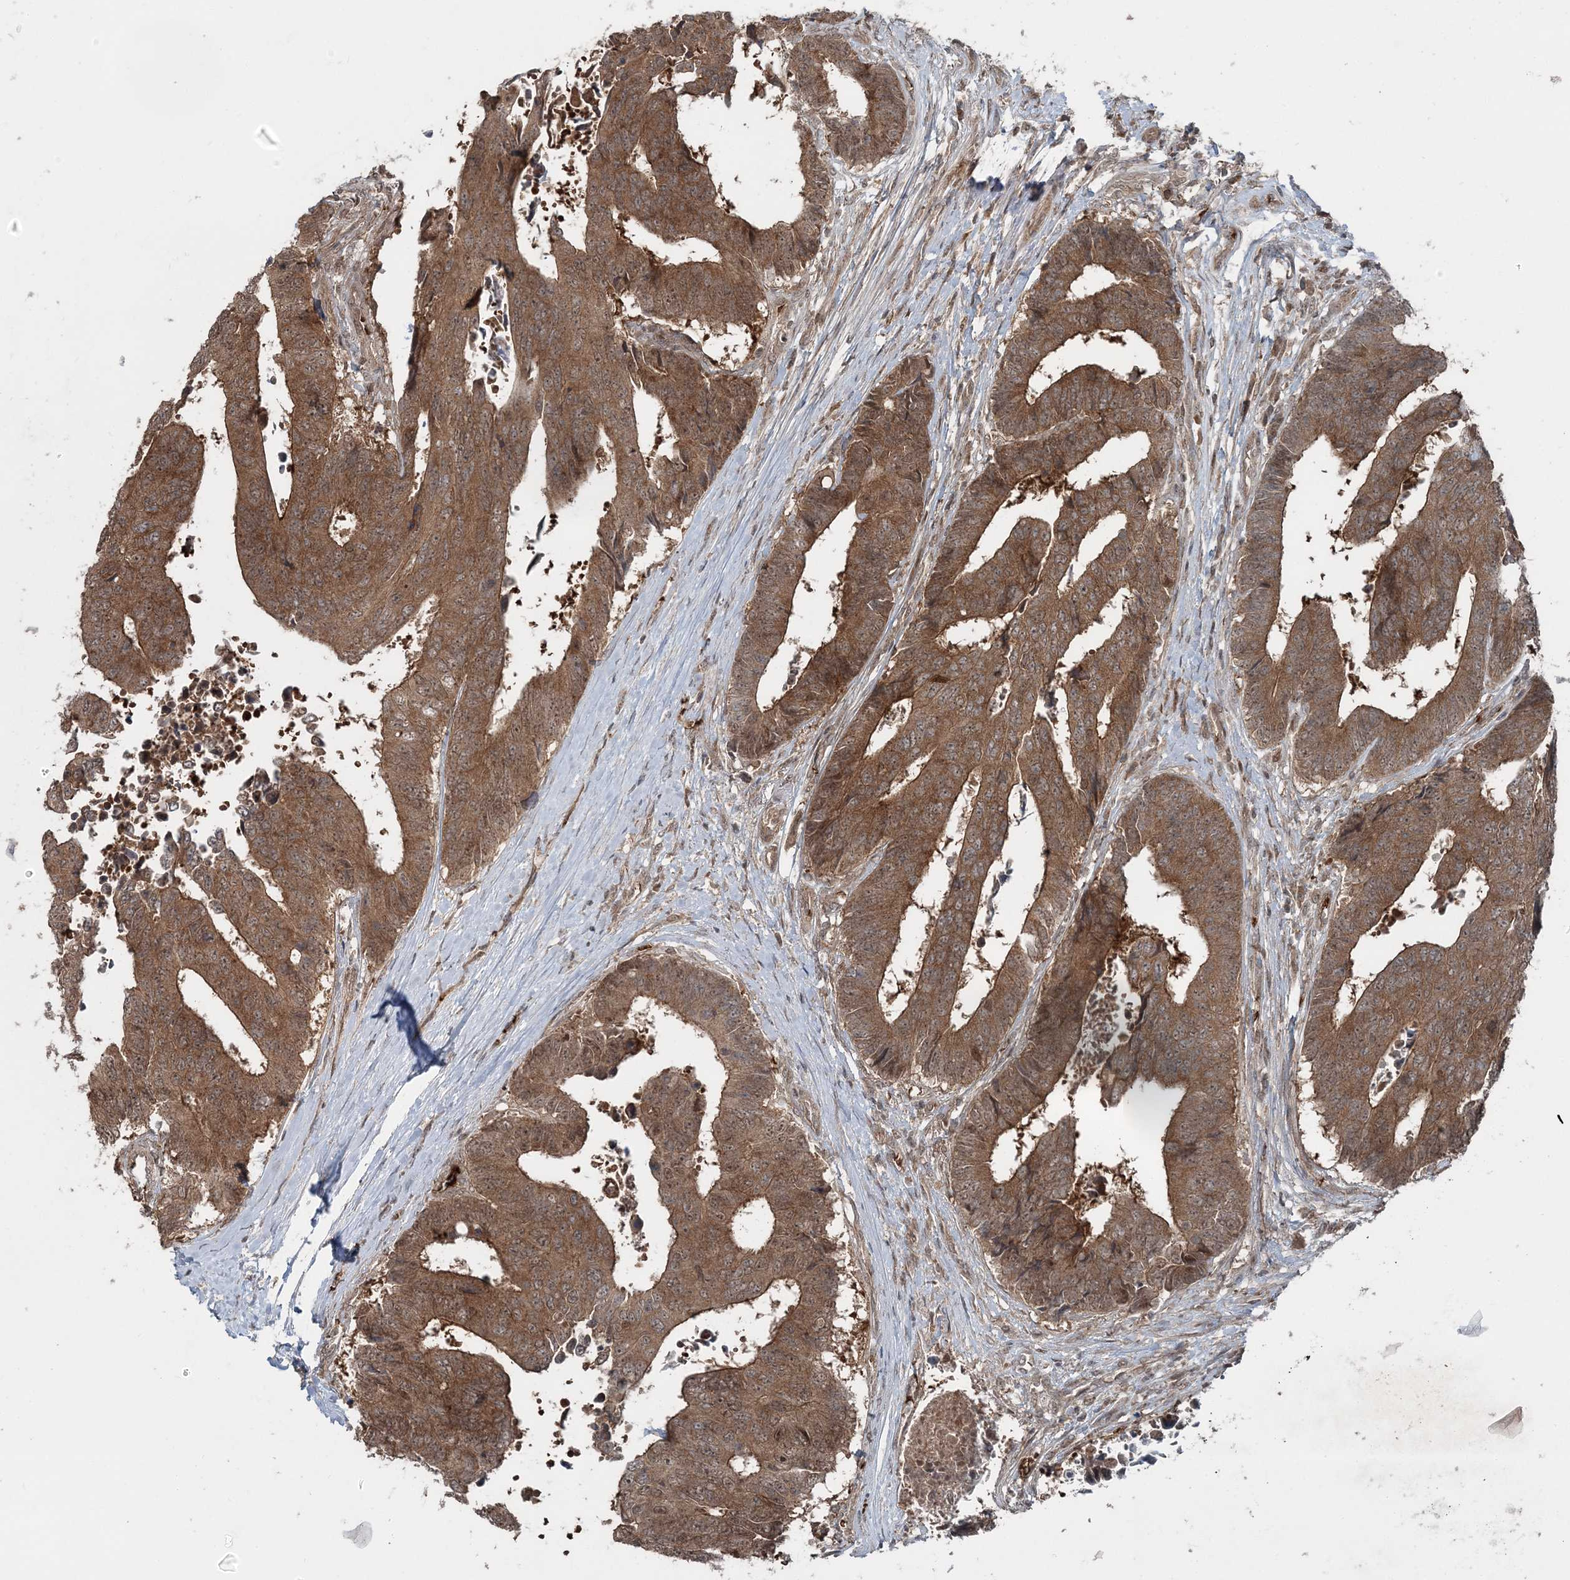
{"staining": {"intensity": "moderate", "quantity": ">75%", "location": "cytoplasmic/membranous"}, "tissue": "colorectal cancer", "cell_type": "Tumor cells", "image_type": "cancer", "snomed": [{"axis": "morphology", "description": "Adenocarcinoma, NOS"}, {"axis": "topography", "description": "Rectum"}], "caption": "The immunohistochemical stain labels moderate cytoplasmic/membranous expression in tumor cells of colorectal adenocarcinoma tissue. (DAB IHC, brown staining for protein, blue staining for nuclei).", "gene": "FBXL17", "patient": {"sex": "male", "age": 84}}